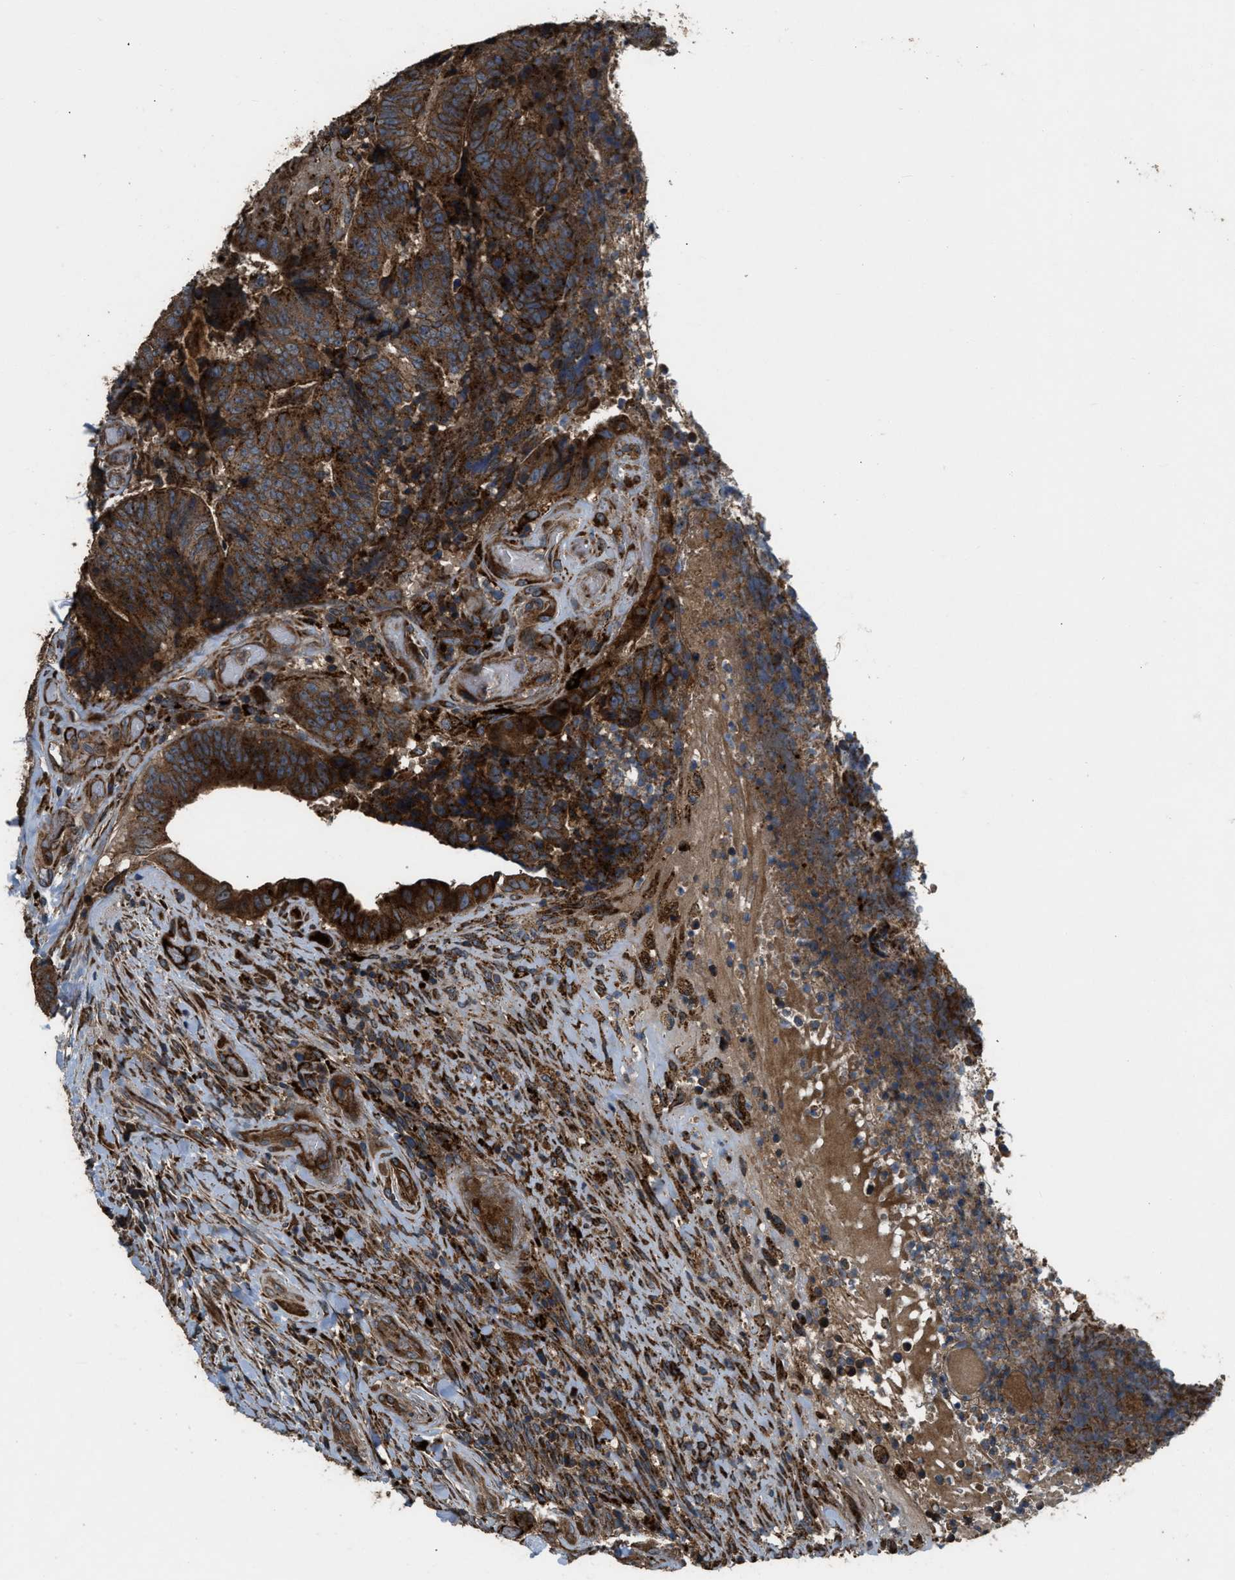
{"staining": {"intensity": "strong", "quantity": ">75%", "location": "cytoplasmic/membranous"}, "tissue": "colorectal cancer", "cell_type": "Tumor cells", "image_type": "cancer", "snomed": [{"axis": "morphology", "description": "Adenocarcinoma, NOS"}, {"axis": "topography", "description": "Rectum"}], "caption": "This photomicrograph shows adenocarcinoma (colorectal) stained with immunohistochemistry (IHC) to label a protein in brown. The cytoplasmic/membranous of tumor cells show strong positivity for the protein. Nuclei are counter-stained blue.", "gene": "GGH", "patient": {"sex": "male", "age": 72}}